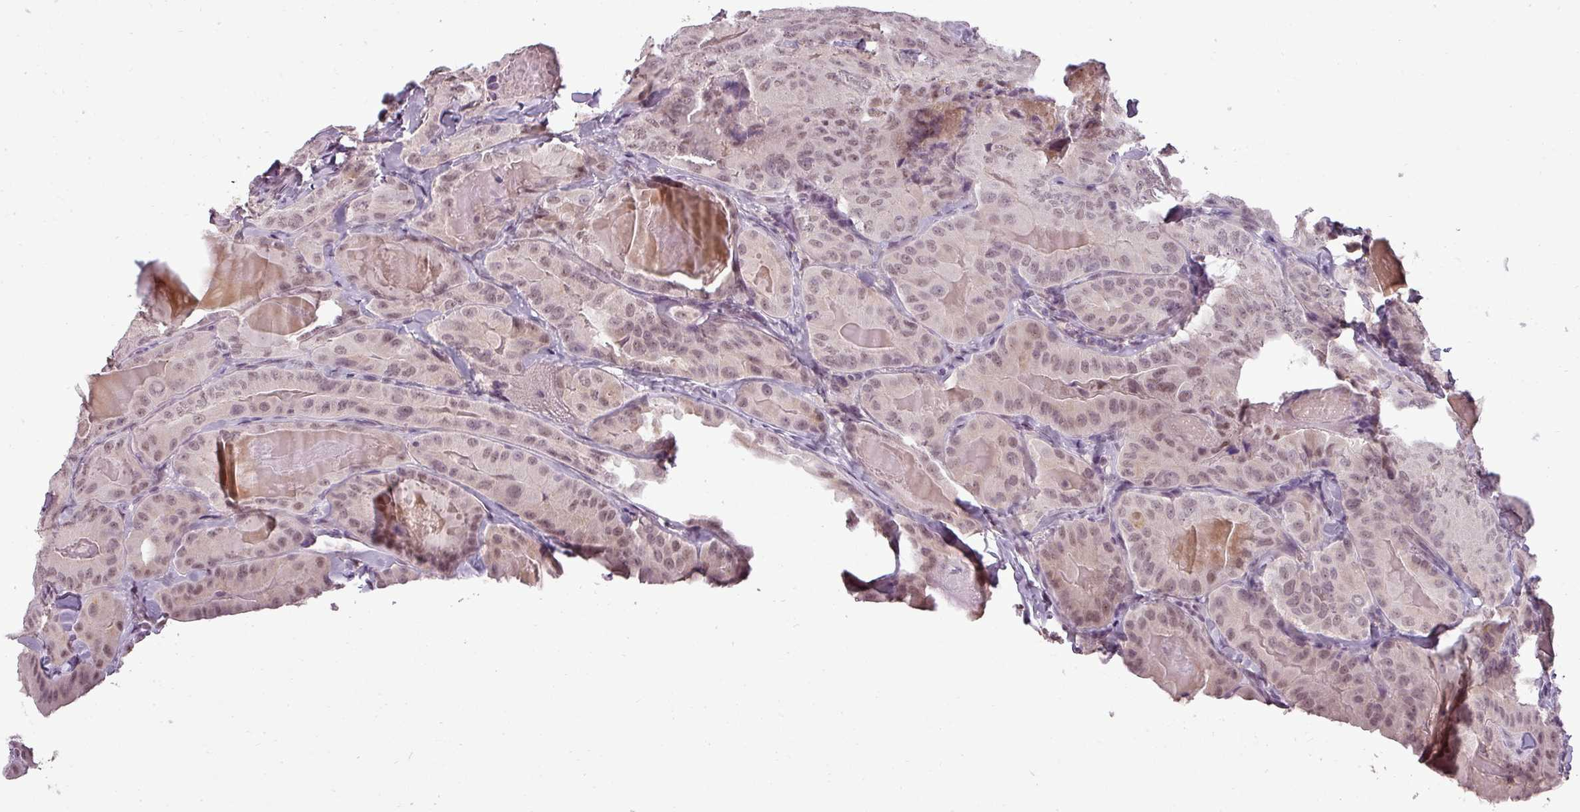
{"staining": {"intensity": "weak", "quantity": ">75%", "location": "nuclear"}, "tissue": "thyroid cancer", "cell_type": "Tumor cells", "image_type": "cancer", "snomed": [{"axis": "morphology", "description": "Papillary adenocarcinoma, NOS"}, {"axis": "topography", "description": "Thyroid gland"}], "caption": "High-power microscopy captured an IHC histopathology image of thyroid cancer, revealing weak nuclear expression in about >75% of tumor cells. (DAB = brown stain, brightfield microscopy at high magnification).", "gene": "BCAS3", "patient": {"sex": "female", "age": 68}}